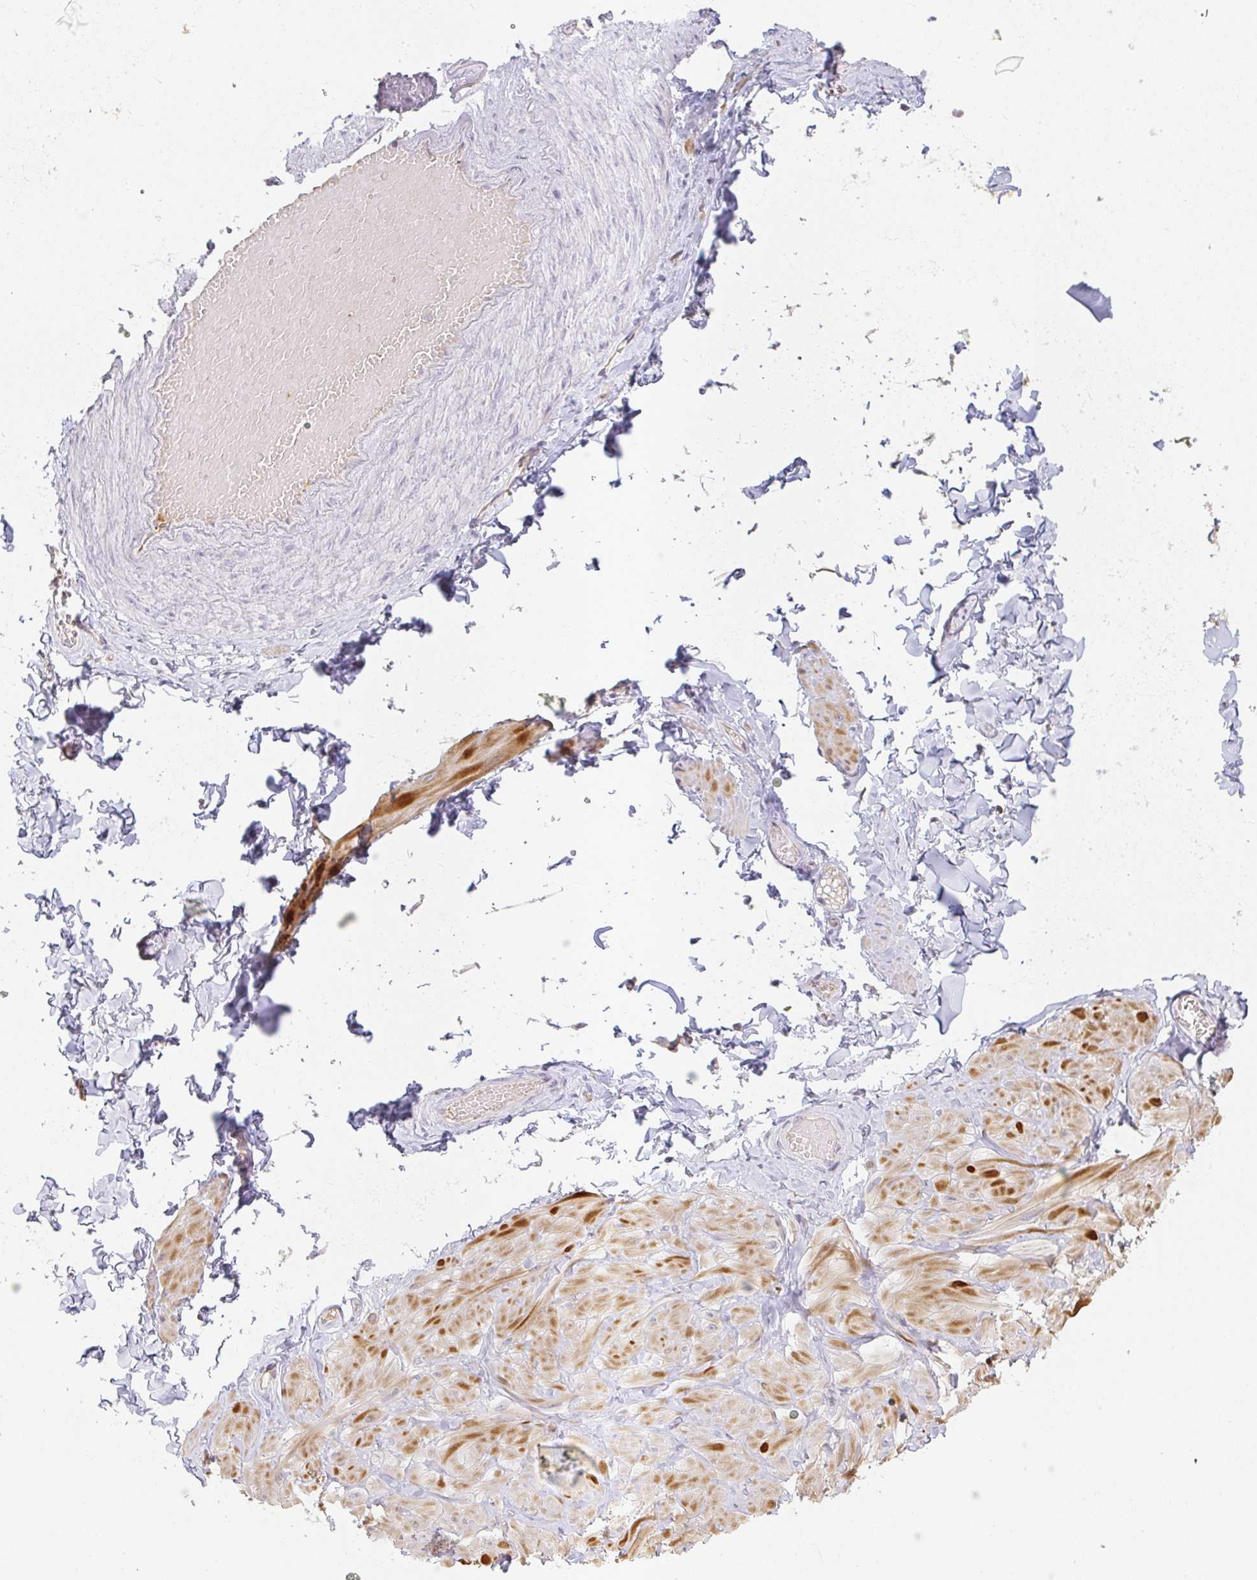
{"staining": {"intensity": "moderate", "quantity": "25%-75%", "location": "cytoplasmic/membranous"}, "tissue": "adipose tissue", "cell_type": "Adipocytes", "image_type": "normal", "snomed": [{"axis": "morphology", "description": "Normal tissue, NOS"}, {"axis": "topography", "description": "Soft tissue"}, {"axis": "topography", "description": "Adipose tissue"}, {"axis": "topography", "description": "Vascular tissue"}, {"axis": "topography", "description": "Peripheral nerve tissue"}], "caption": "DAB (3,3'-diaminobenzidine) immunohistochemical staining of benign adipose tissue exhibits moderate cytoplasmic/membranous protein expression in approximately 25%-75% of adipocytes.", "gene": "SLC35B3", "patient": {"sex": "male", "age": 29}}